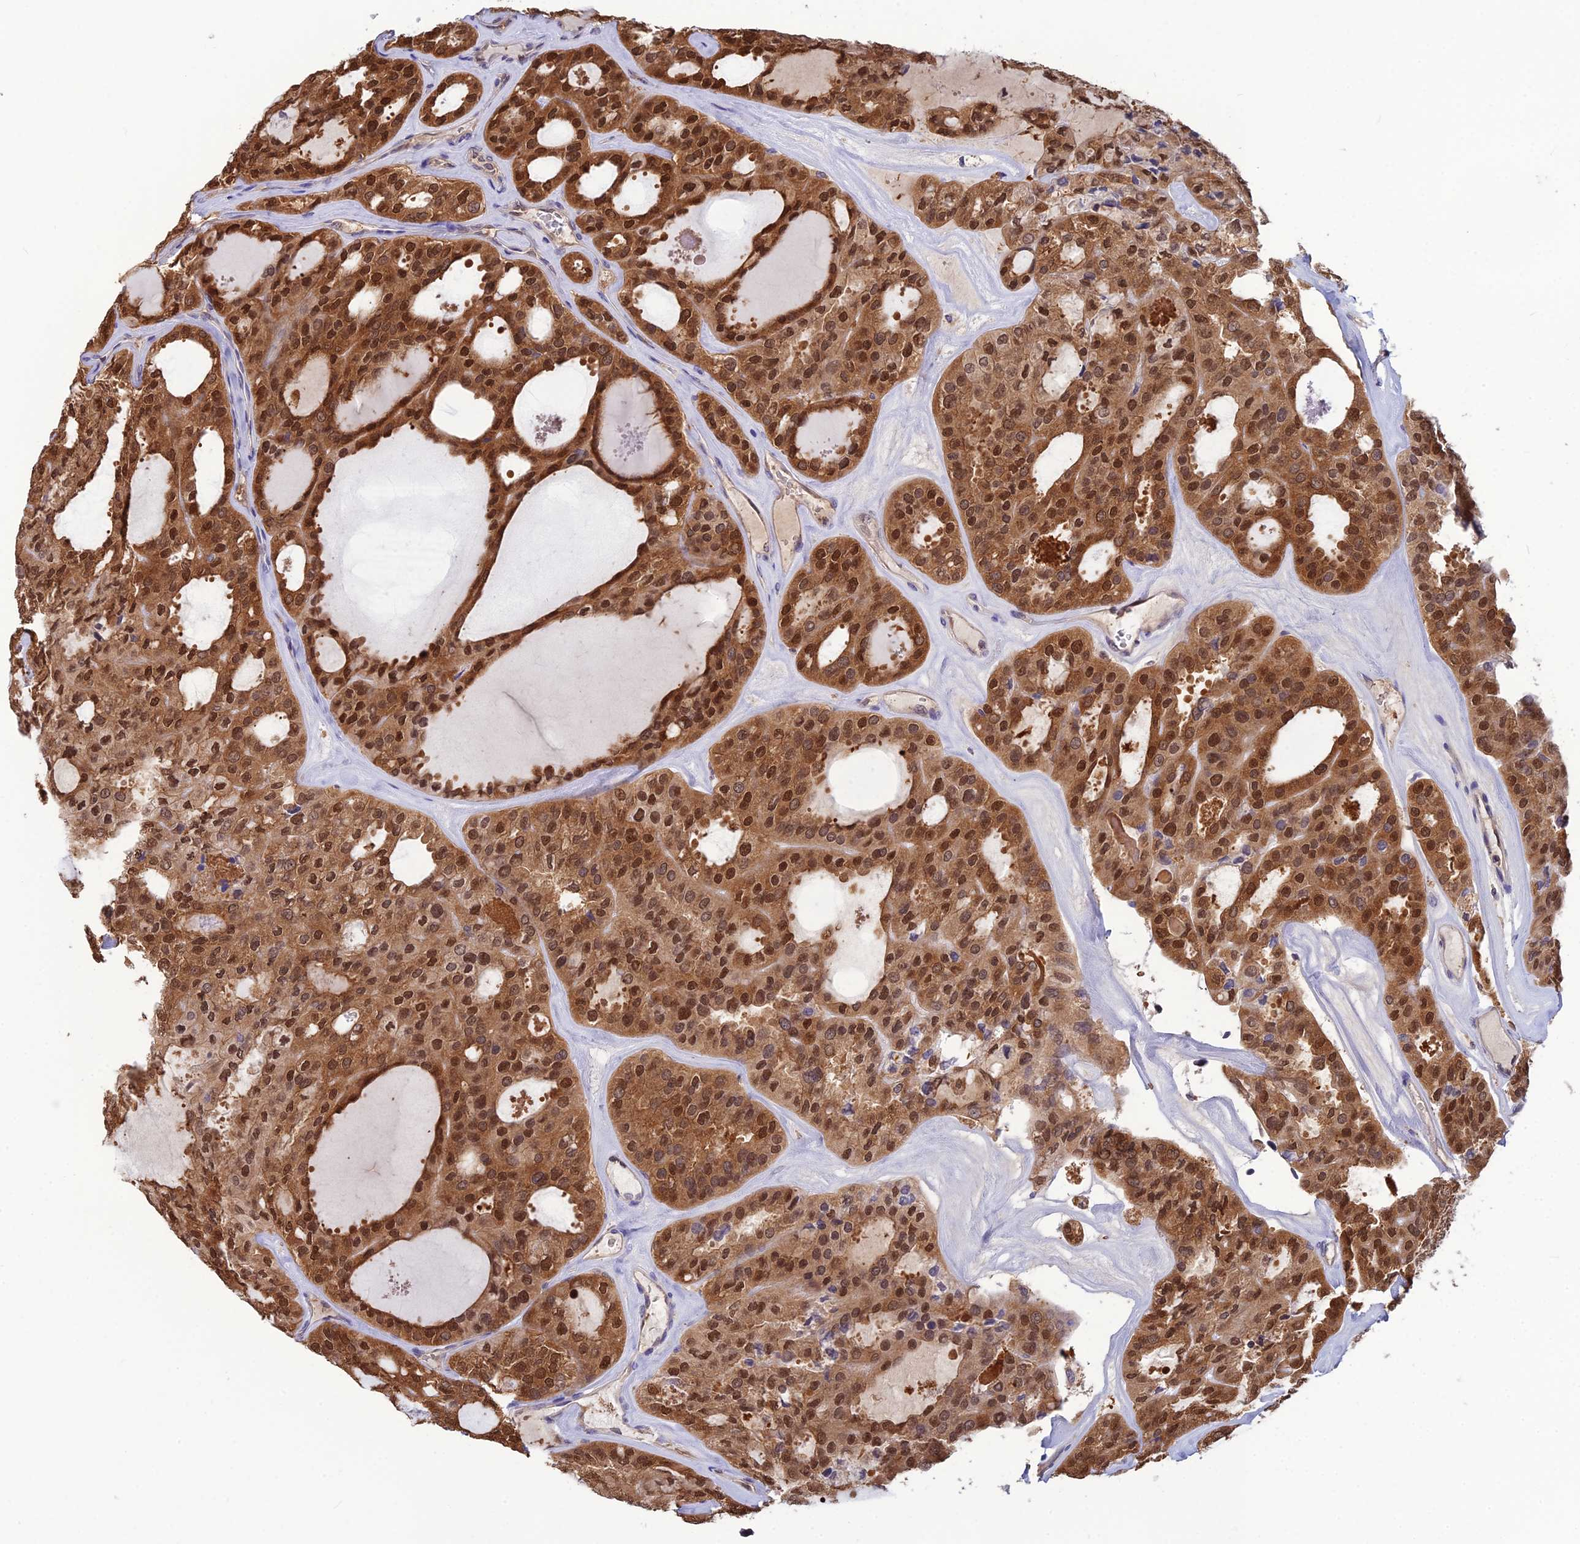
{"staining": {"intensity": "moderate", "quantity": ">75%", "location": "cytoplasmic/membranous,nuclear"}, "tissue": "thyroid cancer", "cell_type": "Tumor cells", "image_type": "cancer", "snomed": [{"axis": "morphology", "description": "Follicular adenoma carcinoma, NOS"}, {"axis": "topography", "description": "Thyroid gland"}], "caption": "A micrograph showing moderate cytoplasmic/membranous and nuclear expression in approximately >75% of tumor cells in follicular adenoma carcinoma (thyroid), as visualized by brown immunohistochemical staining.", "gene": "HINT1", "patient": {"sex": "male", "age": 75}}